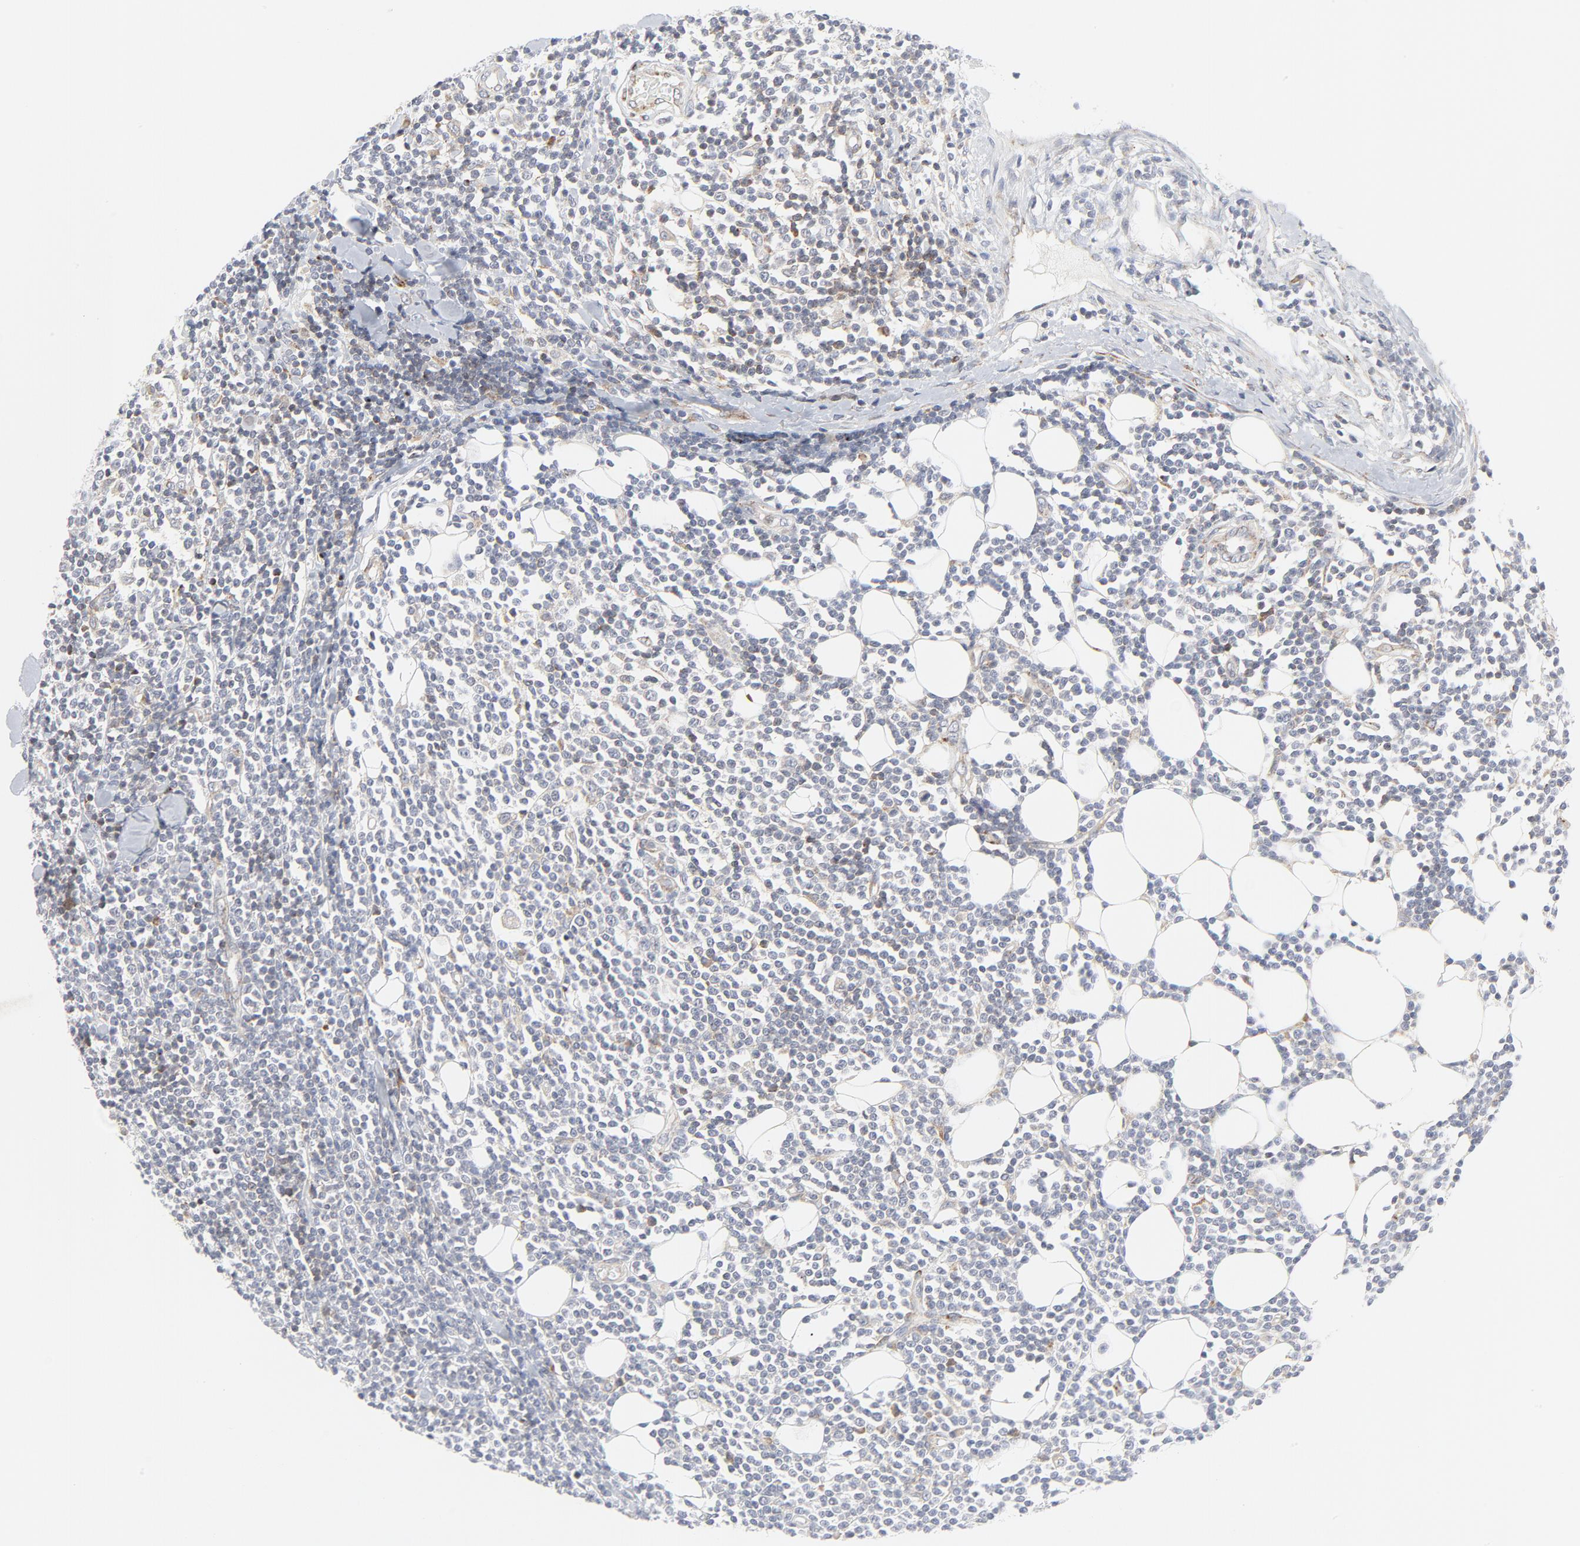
{"staining": {"intensity": "moderate", "quantity": "25%-75%", "location": "cytoplasmic/membranous"}, "tissue": "lymphoma", "cell_type": "Tumor cells", "image_type": "cancer", "snomed": [{"axis": "morphology", "description": "Malignant lymphoma, non-Hodgkin's type, Low grade"}, {"axis": "topography", "description": "Soft tissue"}], "caption": "Protein expression analysis of human lymphoma reveals moderate cytoplasmic/membranous staining in about 25%-75% of tumor cells.", "gene": "LRP6", "patient": {"sex": "male", "age": 92}}